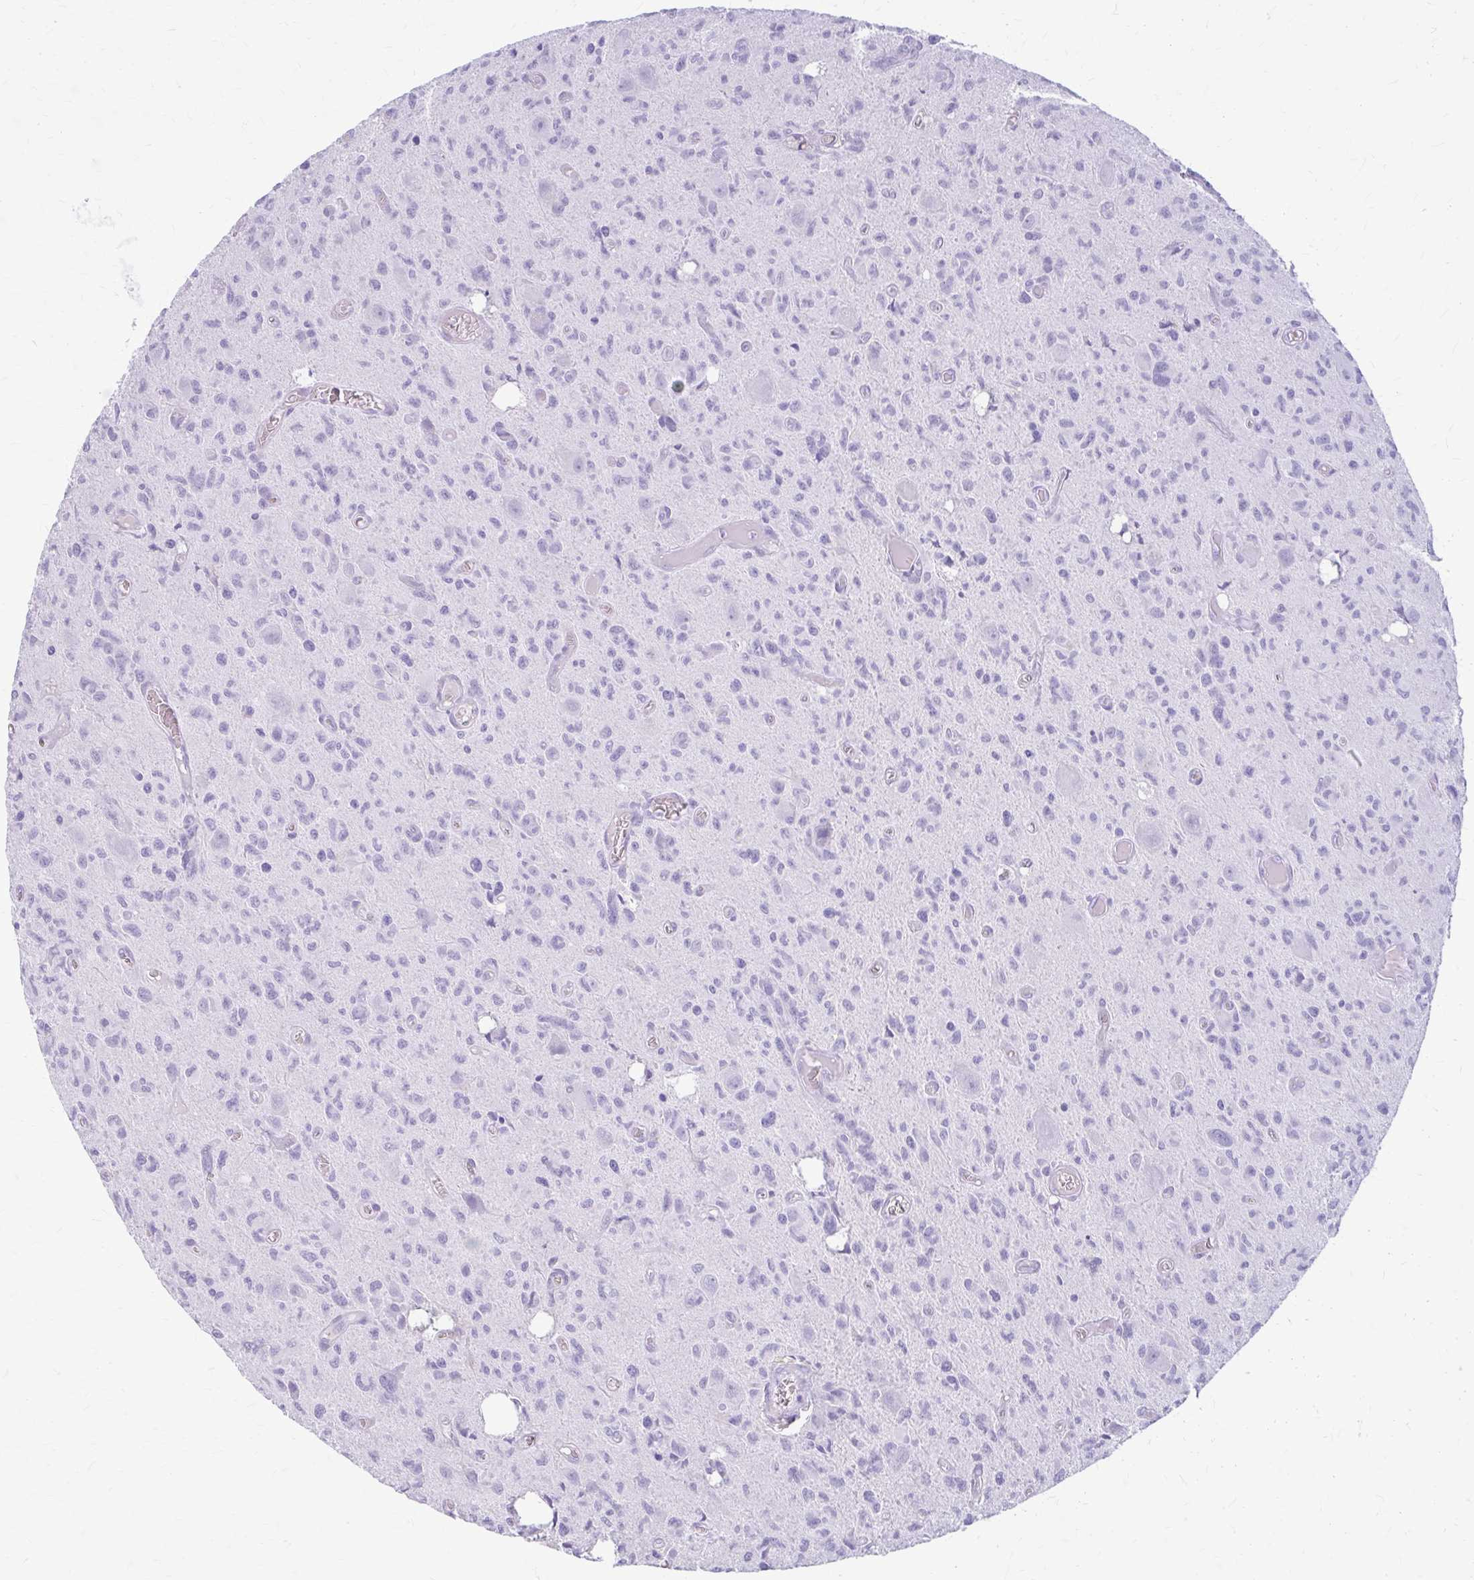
{"staining": {"intensity": "negative", "quantity": "none", "location": "none"}, "tissue": "glioma", "cell_type": "Tumor cells", "image_type": "cancer", "snomed": [{"axis": "morphology", "description": "Glioma, malignant, High grade"}, {"axis": "topography", "description": "Brain"}], "caption": "A high-resolution image shows immunohistochemistry (IHC) staining of malignant glioma (high-grade), which displays no significant positivity in tumor cells.", "gene": "KLHDC7A", "patient": {"sex": "male", "age": 76}}